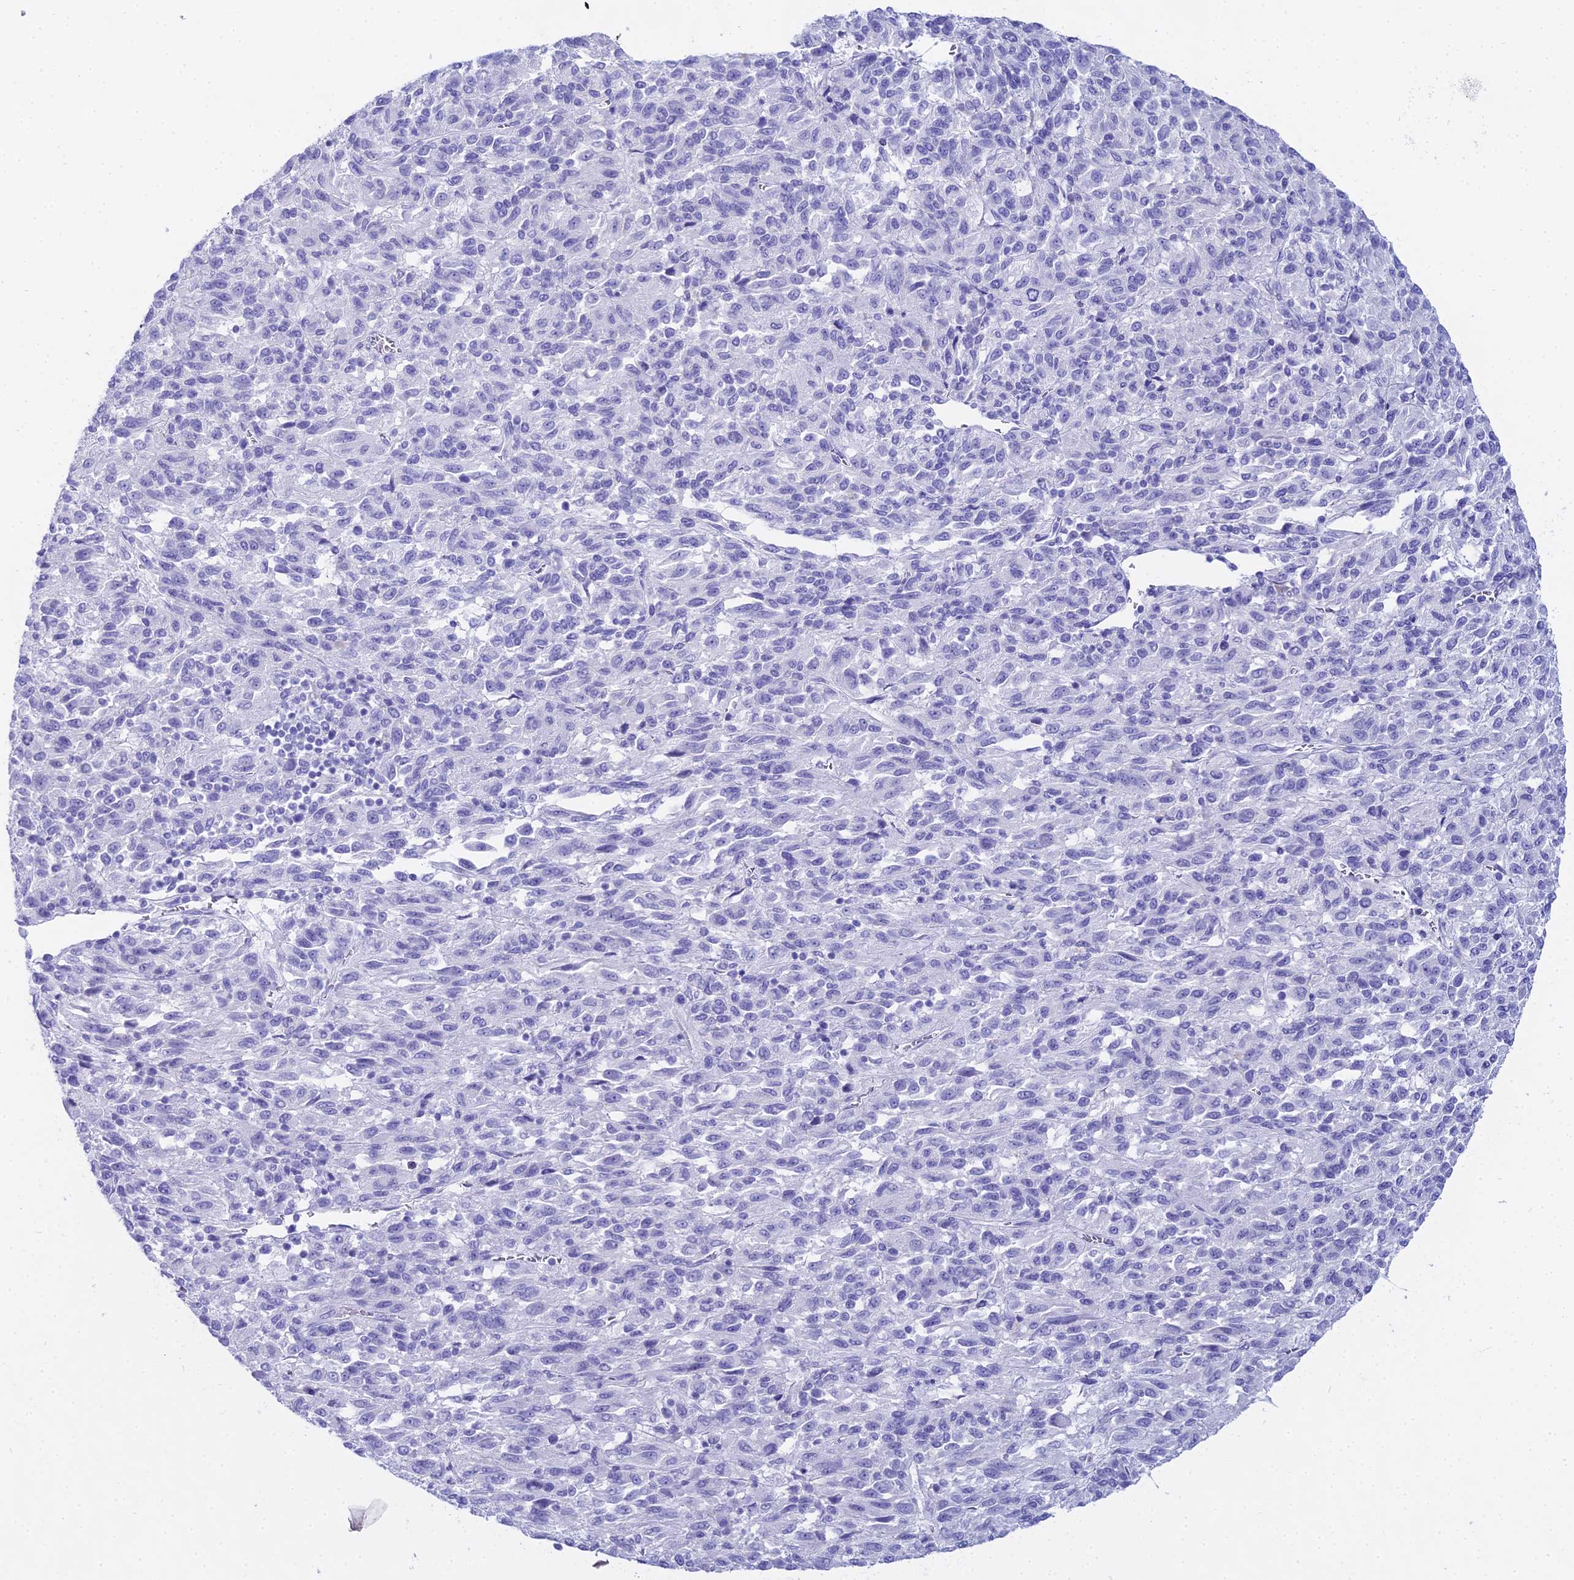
{"staining": {"intensity": "negative", "quantity": "none", "location": "none"}, "tissue": "melanoma", "cell_type": "Tumor cells", "image_type": "cancer", "snomed": [{"axis": "morphology", "description": "Malignant melanoma, Metastatic site"}, {"axis": "topography", "description": "Lung"}], "caption": "There is no significant staining in tumor cells of melanoma. Nuclei are stained in blue.", "gene": "CGB2", "patient": {"sex": "male", "age": 64}}